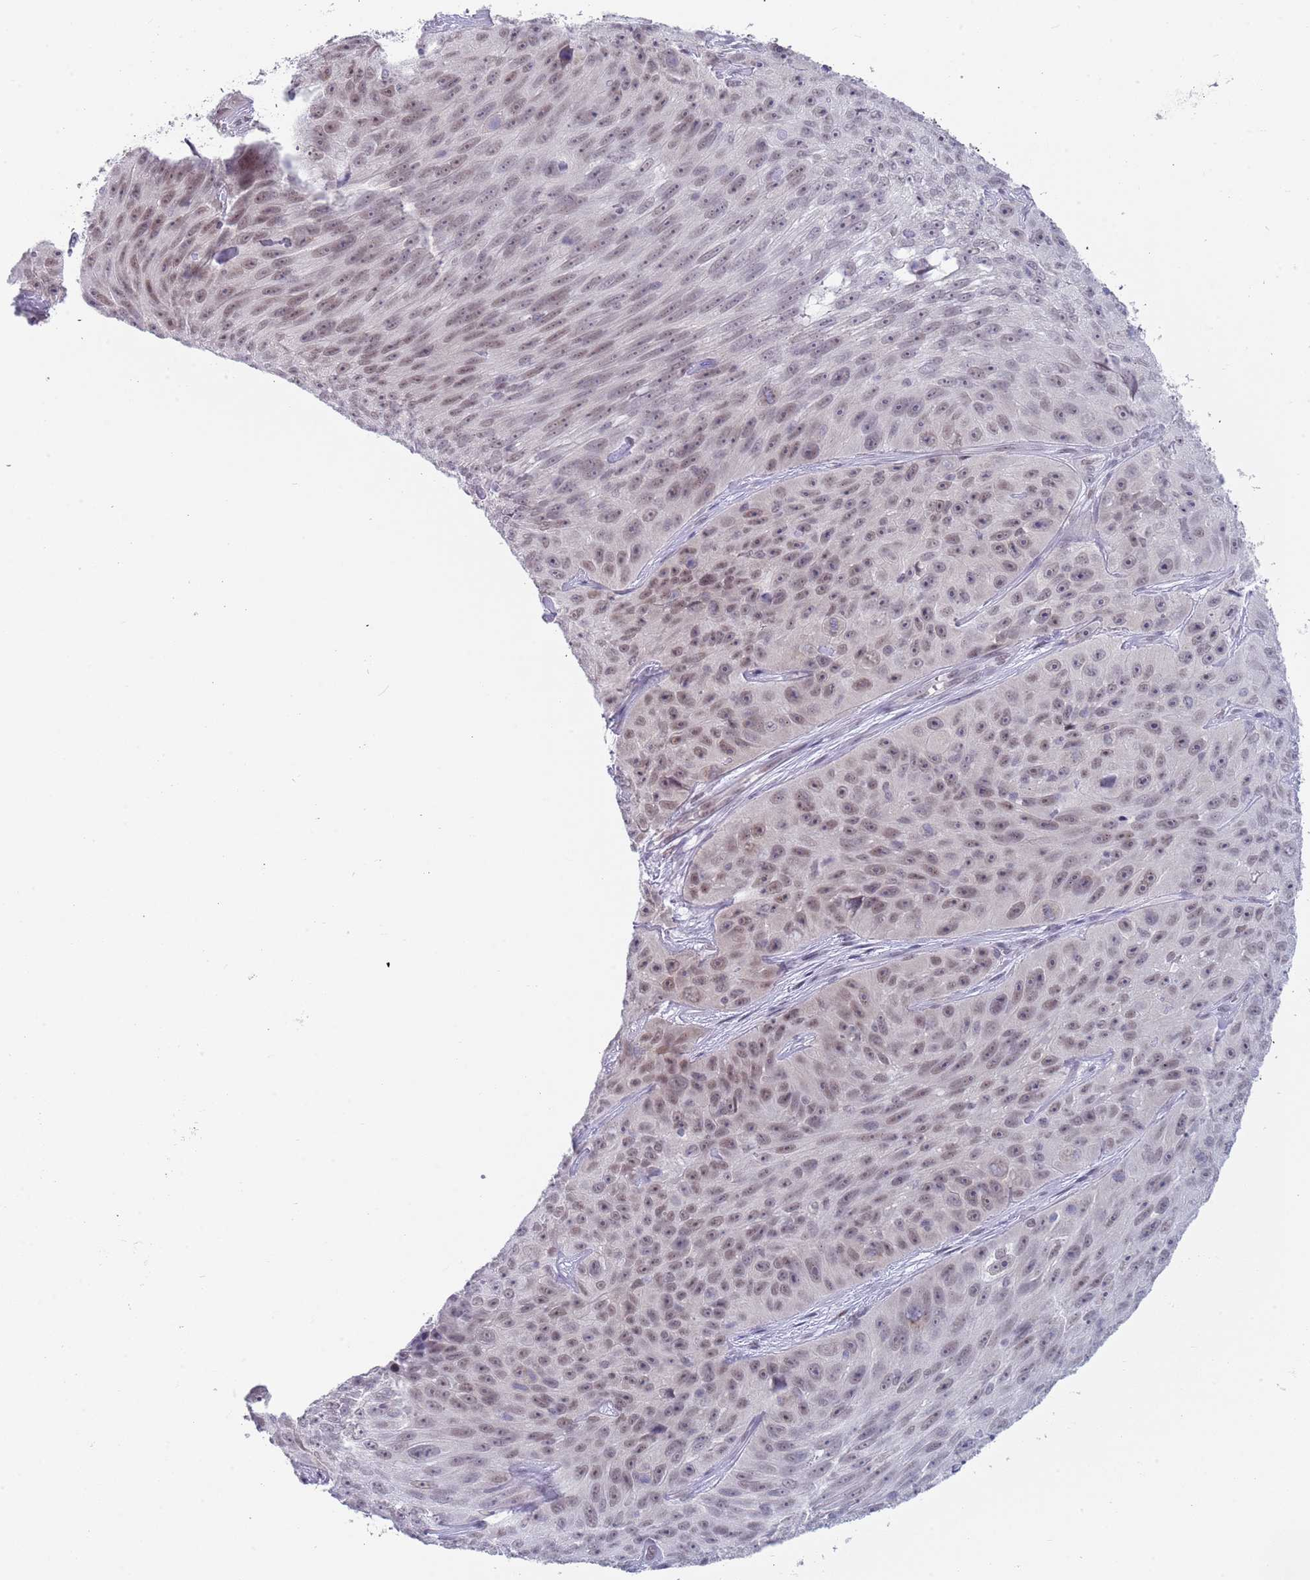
{"staining": {"intensity": "weak", "quantity": ">75%", "location": "nuclear"}, "tissue": "skin cancer", "cell_type": "Tumor cells", "image_type": "cancer", "snomed": [{"axis": "morphology", "description": "Squamous cell carcinoma, NOS"}, {"axis": "topography", "description": "Skin"}], "caption": "Weak nuclear expression for a protein is seen in approximately >75% of tumor cells of skin cancer using immunohistochemistry.", "gene": "SEPHS2", "patient": {"sex": "female", "age": 87}}